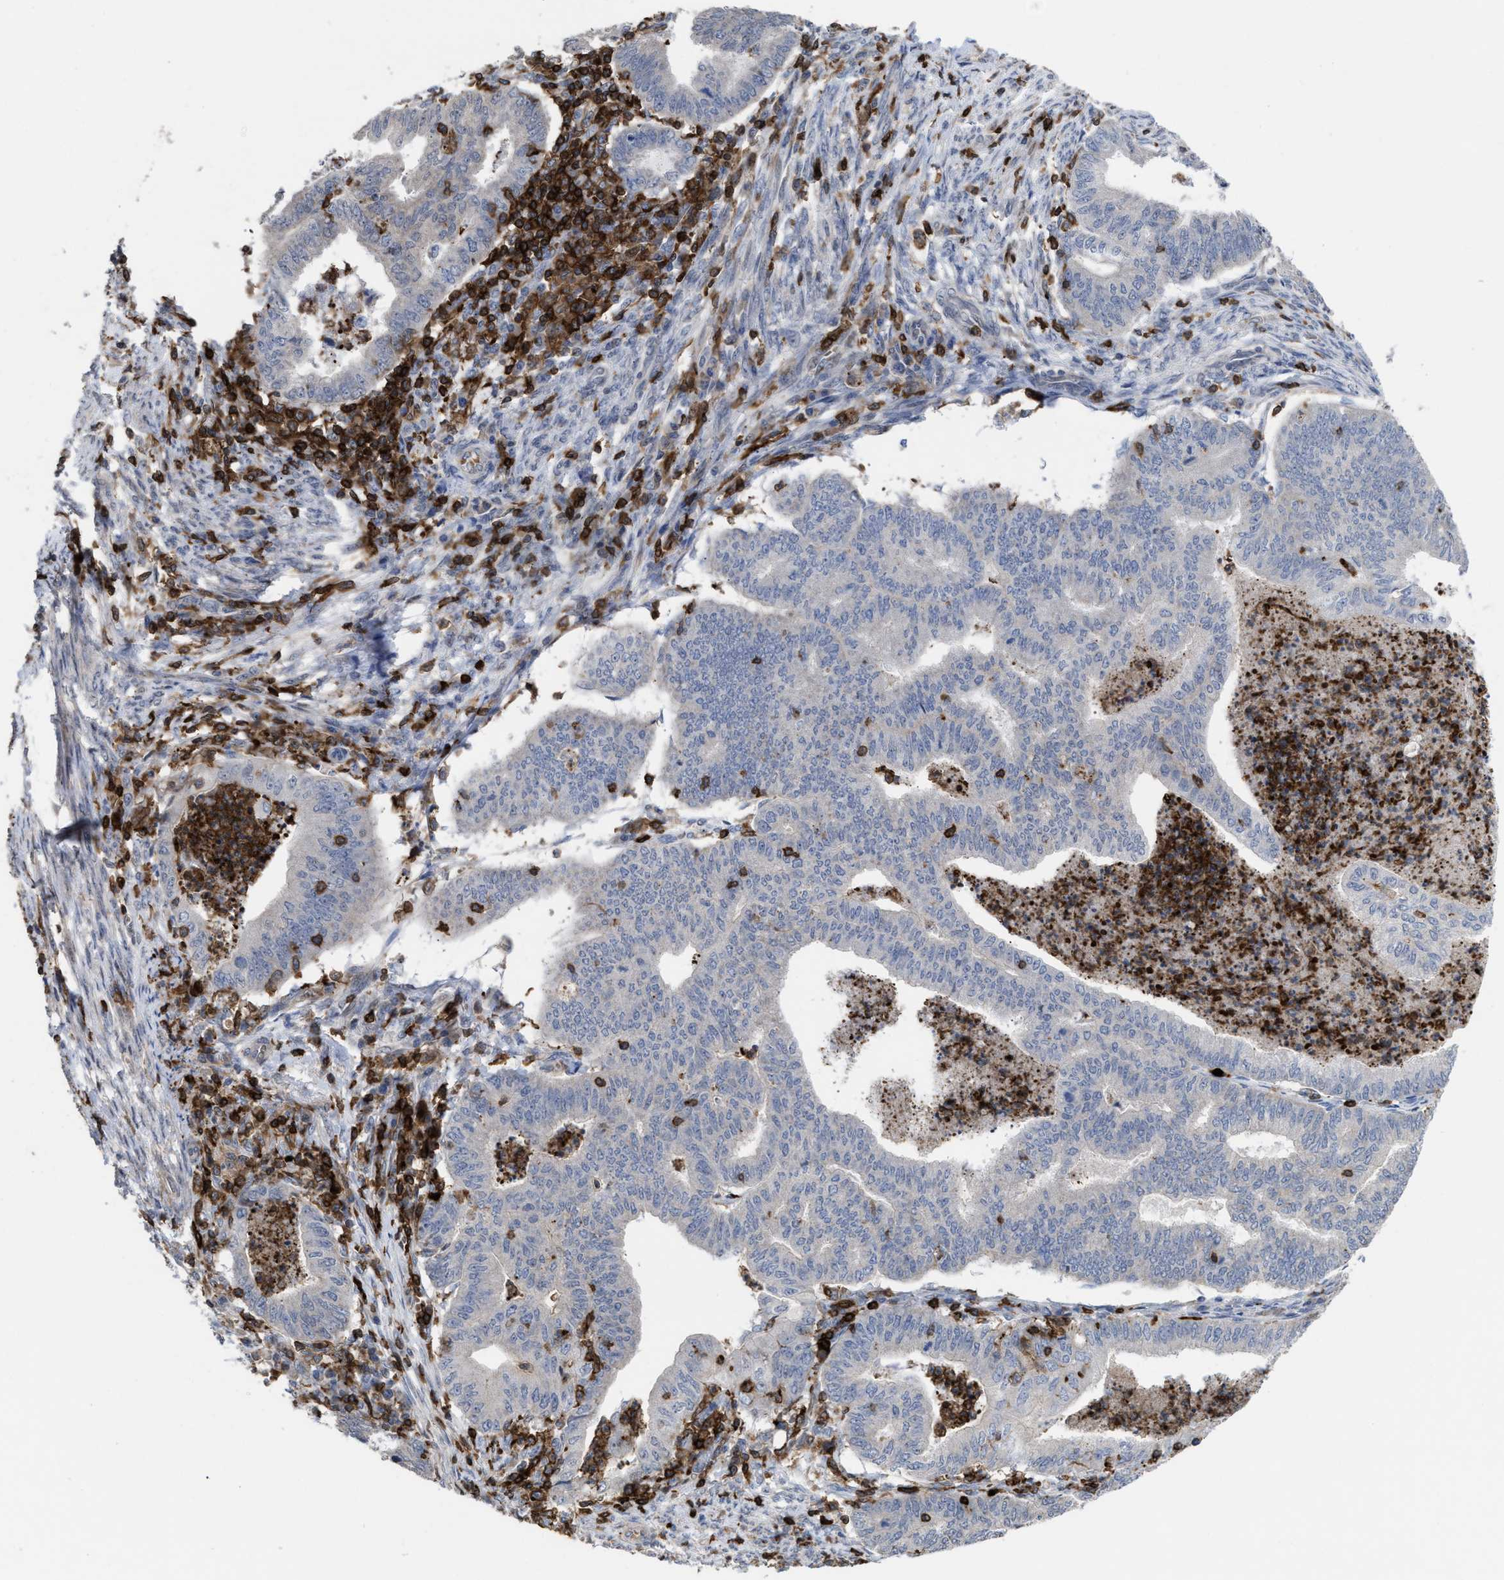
{"staining": {"intensity": "negative", "quantity": "none", "location": "none"}, "tissue": "endometrial cancer", "cell_type": "Tumor cells", "image_type": "cancer", "snomed": [{"axis": "morphology", "description": "Polyp, NOS"}, {"axis": "morphology", "description": "Adenocarcinoma, NOS"}, {"axis": "morphology", "description": "Adenoma, NOS"}, {"axis": "topography", "description": "Endometrium"}], "caption": "DAB immunohistochemical staining of human adenocarcinoma (endometrial) demonstrates no significant expression in tumor cells.", "gene": "PTPRE", "patient": {"sex": "female", "age": 79}}